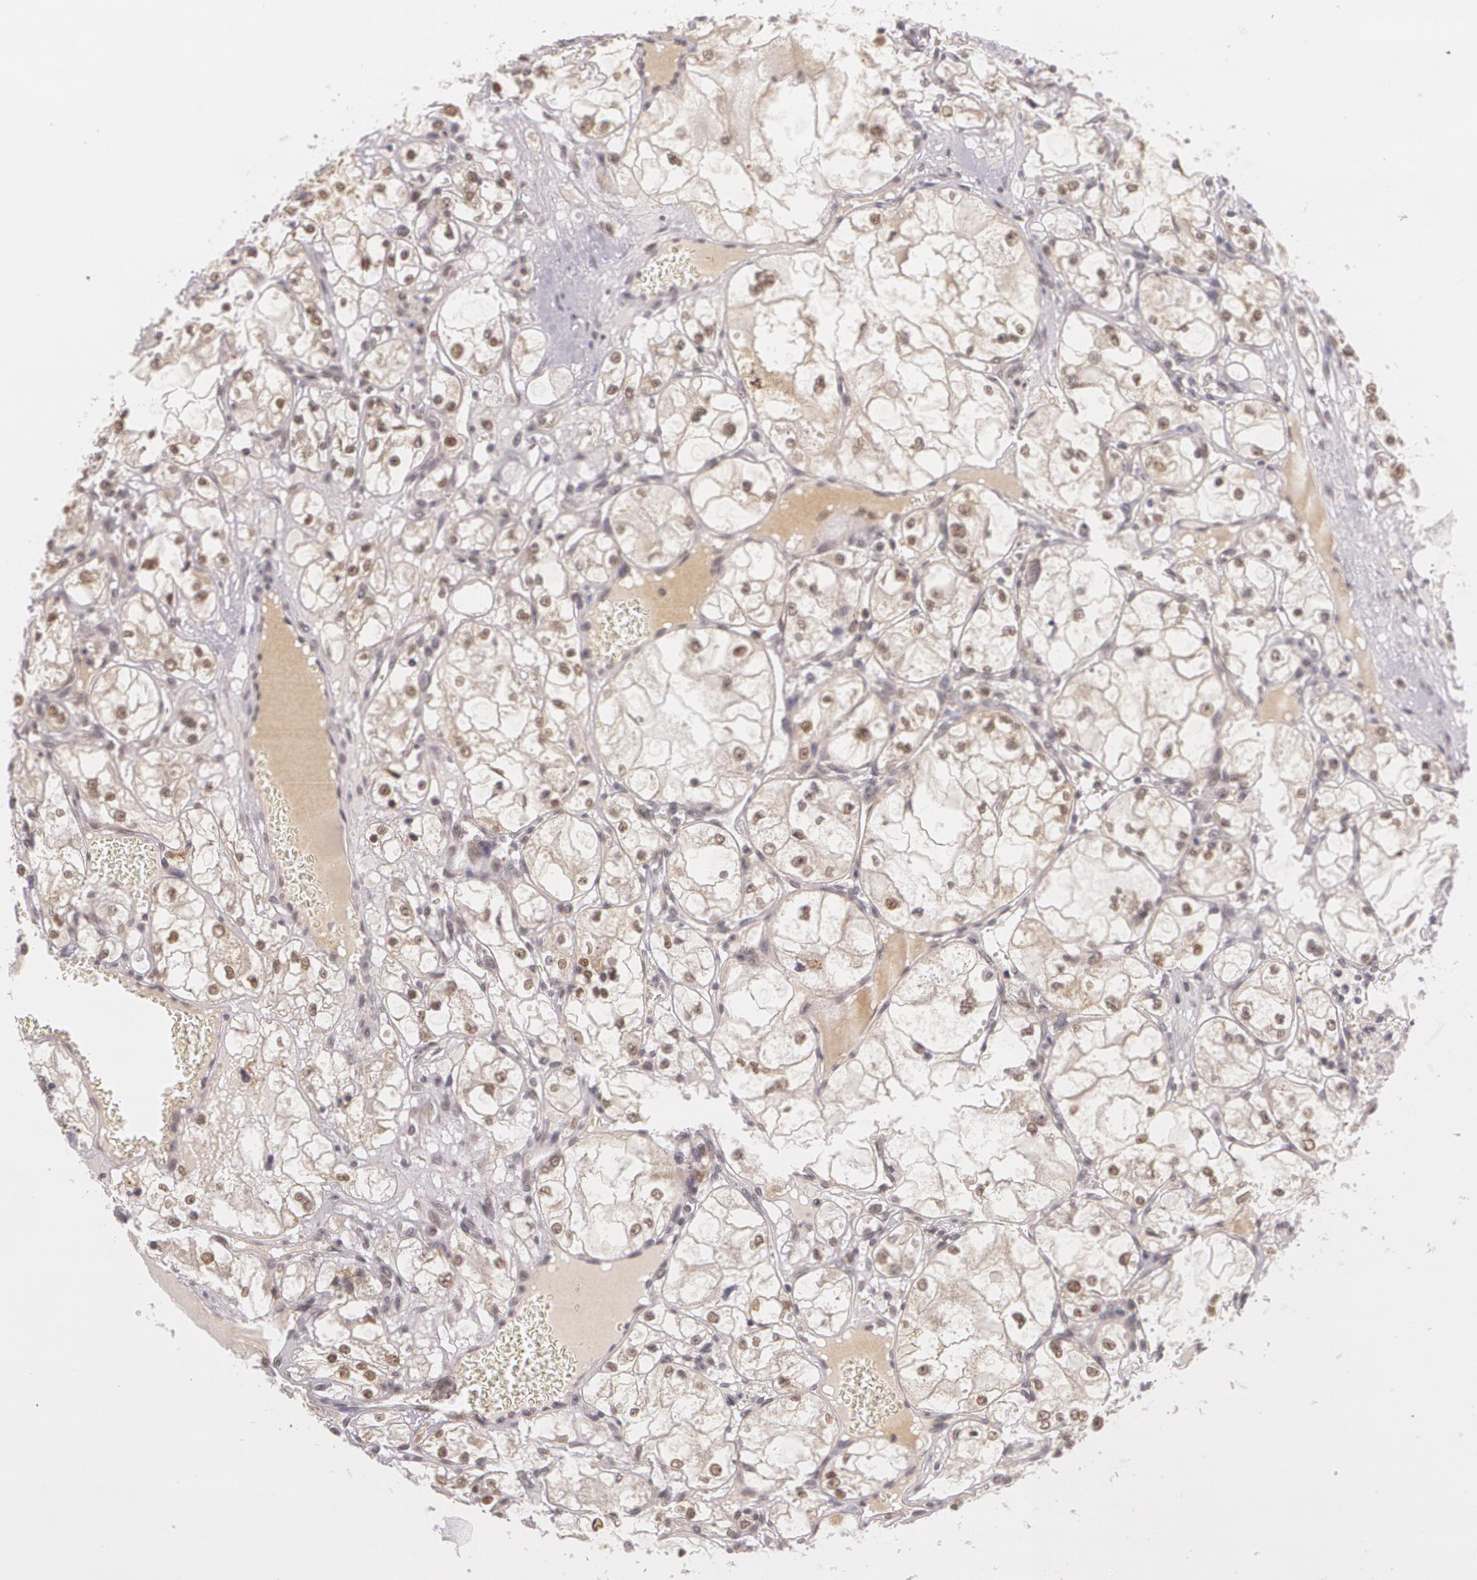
{"staining": {"intensity": "moderate", "quantity": "25%-75%", "location": "nuclear"}, "tissue": "renal cancer", "cell_type": "Tumor cells", "image_type": "cancer", "snomed": [{"axis": "morphology", "description": "Adenocarcinoma, NOS"}, {"axis": "topography", "description": "Kidney"}], "caption": "A photomicrograph of human renal cancer stained for a protein displays moderate nuclear brown staining in tumor cells. (Stains: DAB in brown, nuclei in blue, Microscopy: brightfield microscopy at high magnification).", "gene": "ALX1", "patient": {"sex": "male", "age": 61}}